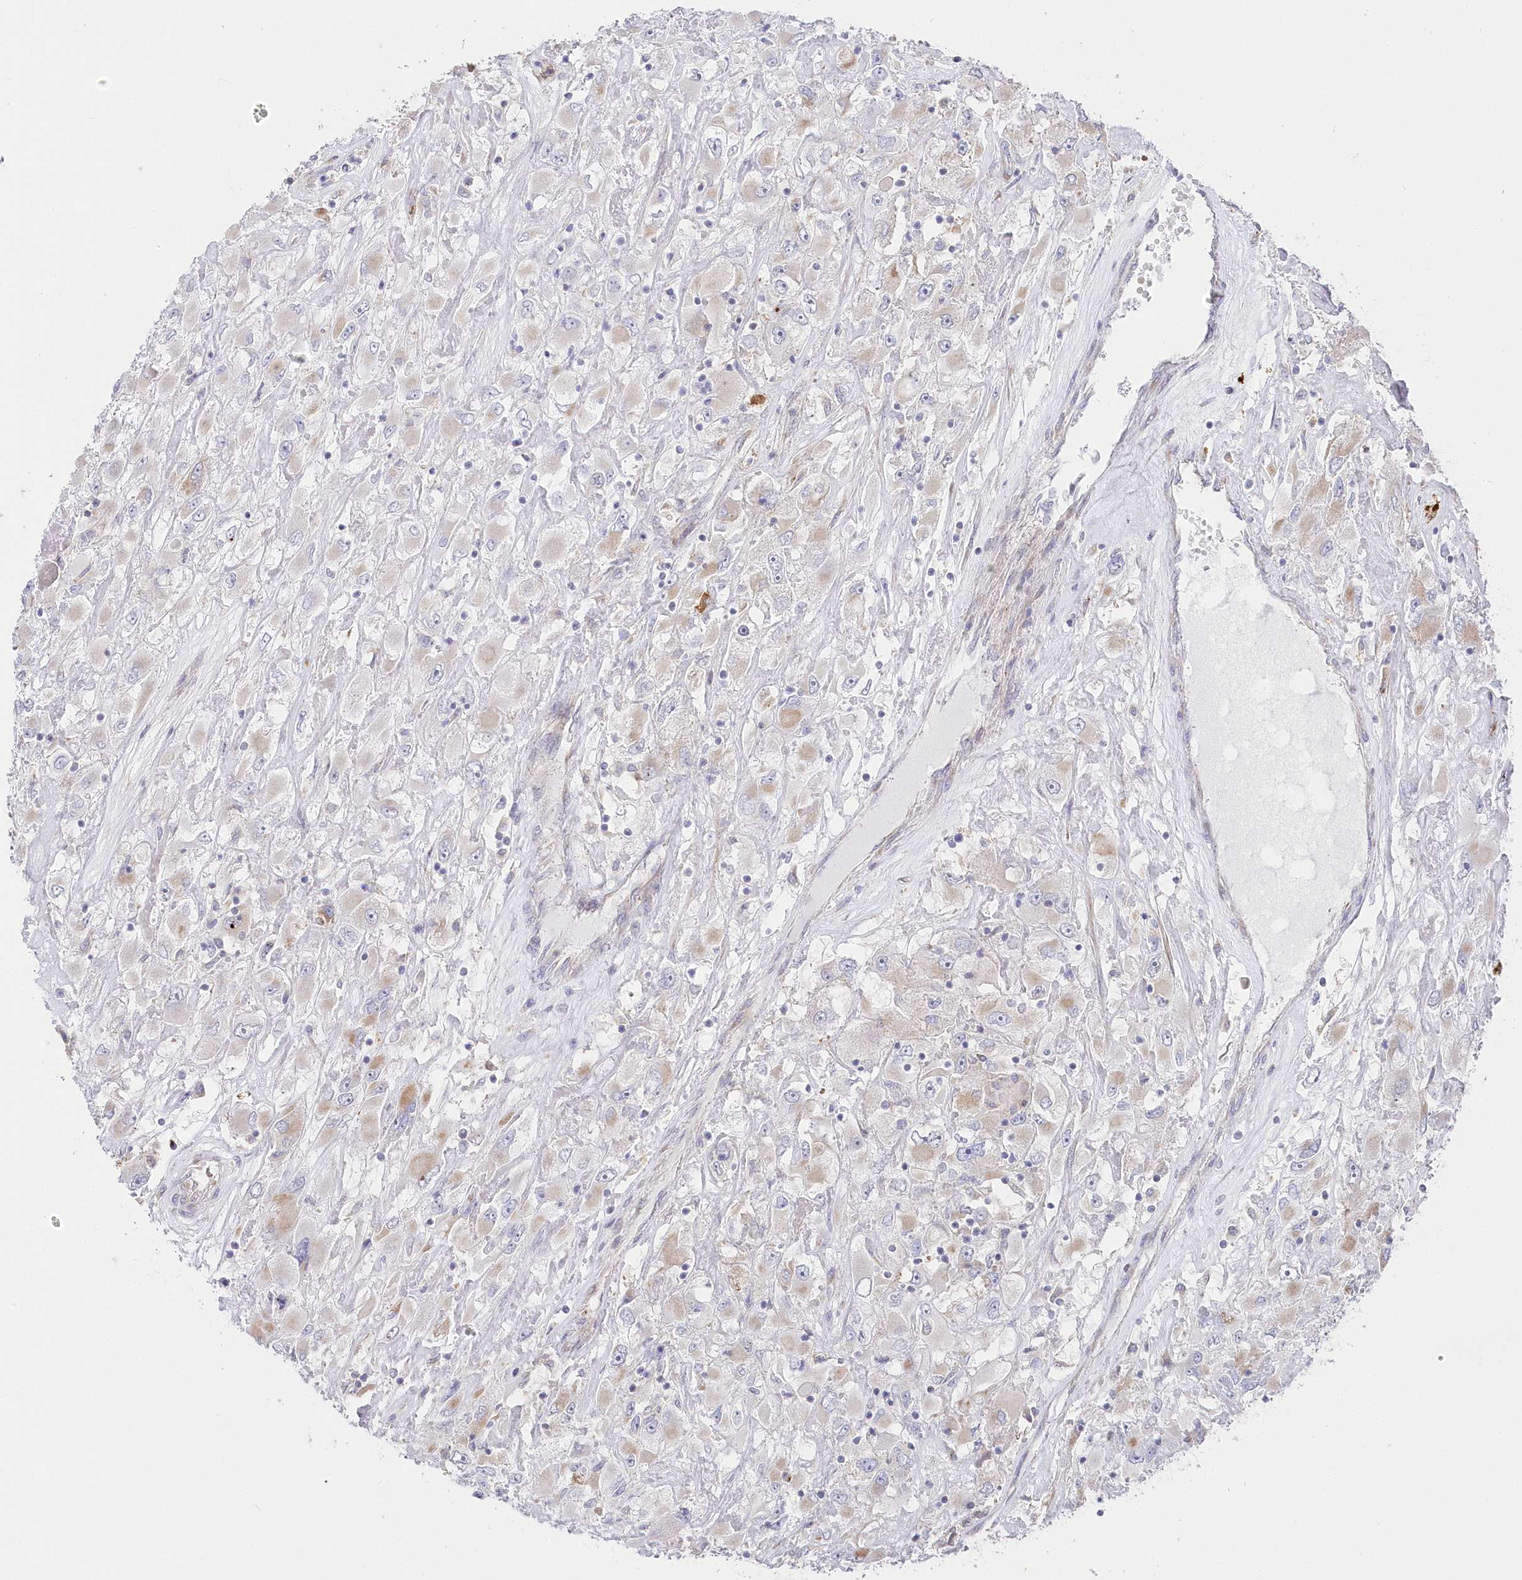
{"staining": {"intensity": "weak", "quantity": "<25%", "location": "cytoplasmic/membranous"}, "tissue": "renal cancer", "cell_type": "Tumor cells", "image_type": "cancer", "snomed": [{"axis": "morphology", "description": "Adenocarcinoma, NOS"}, {"axis": "topography", "description": "Kidney"}], "caption": "The histopathology image reveals no staining of tumor cells in renal adenocarcinoma.", "gene": "POGLUT1", "patient": {"sex": "female", "age": 52}}